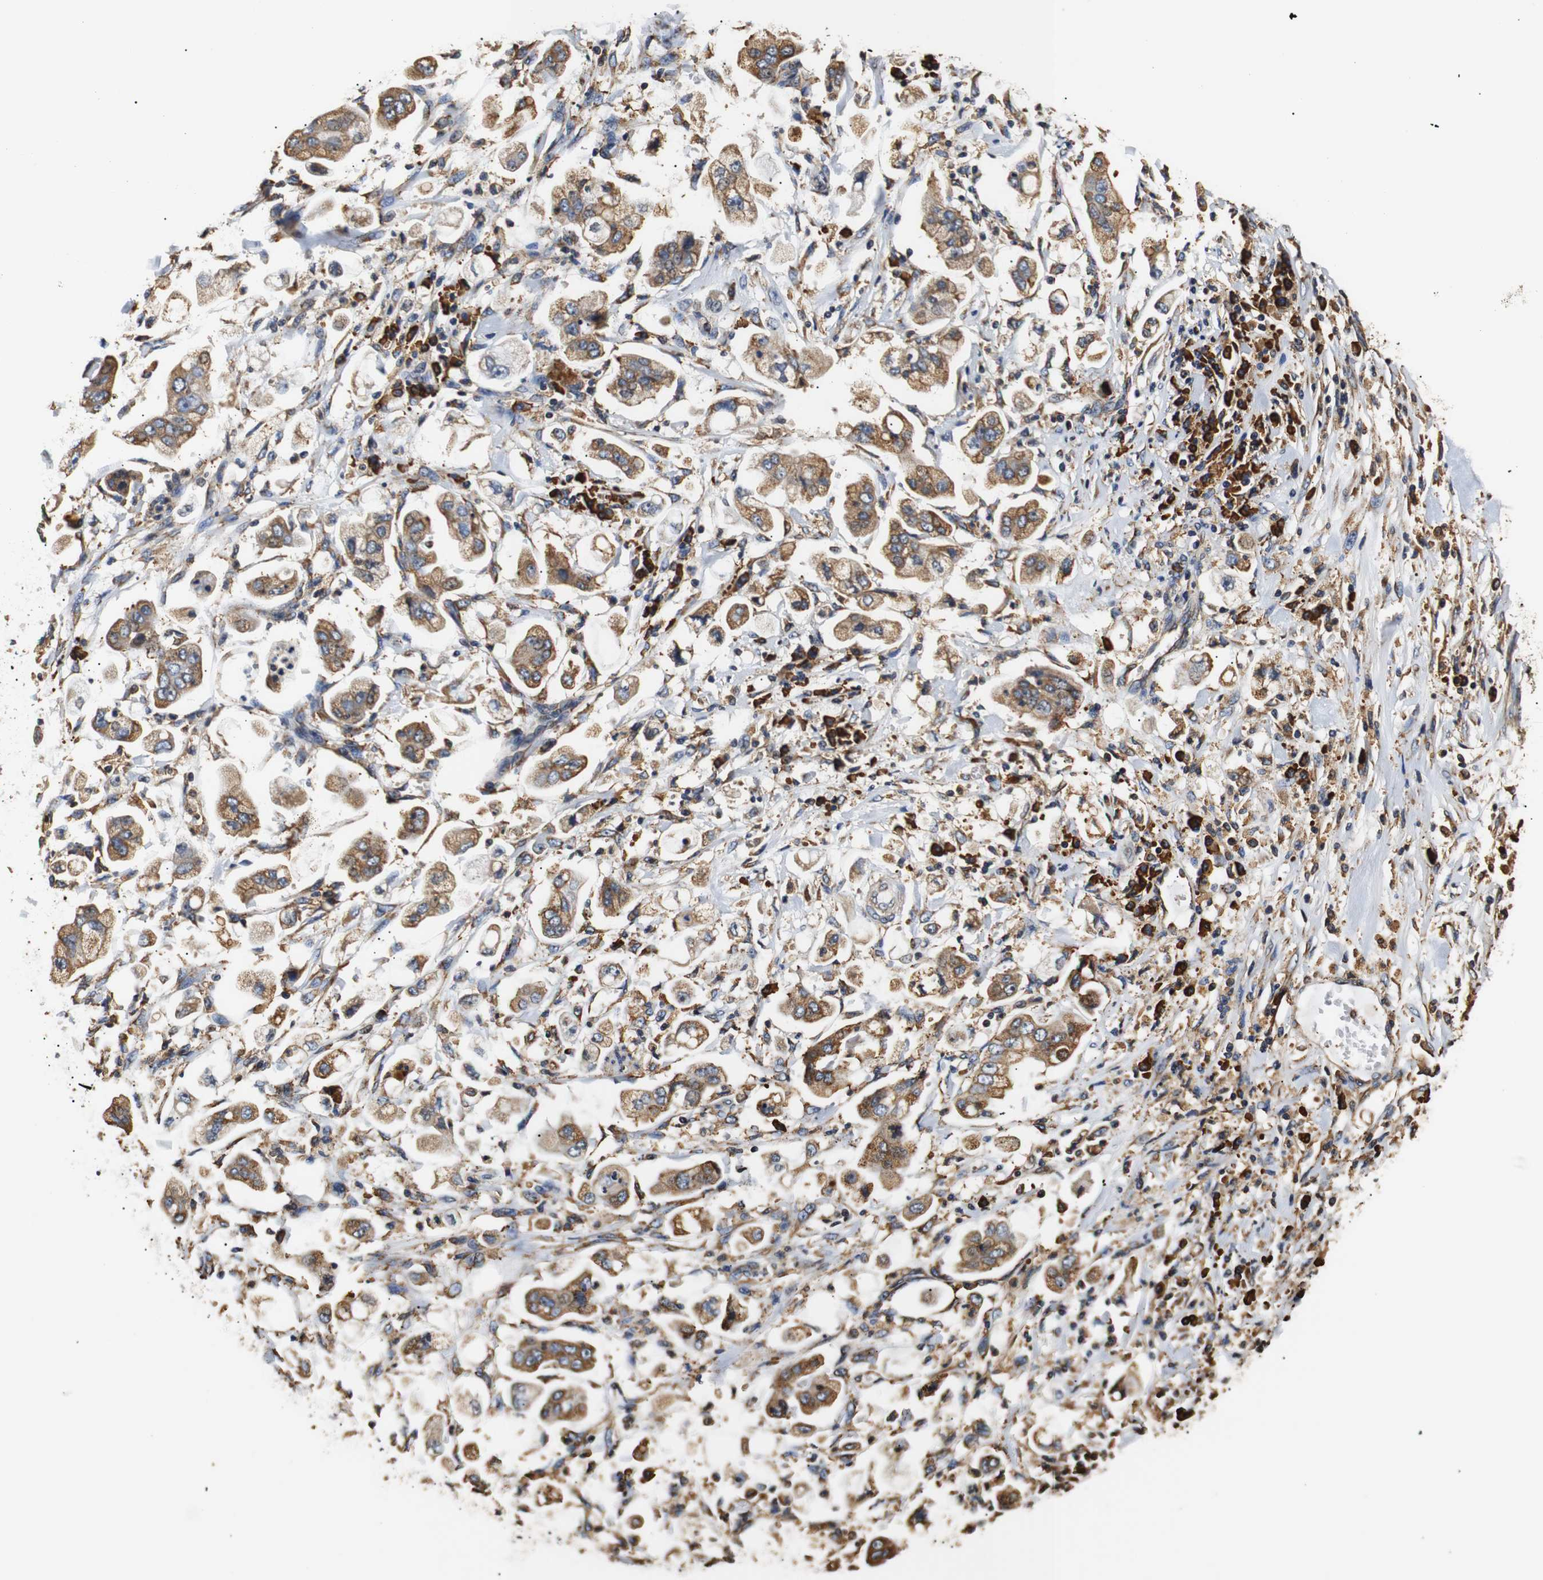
{"staining": {"intensity": "moderate", "quantity": ">75%", "location": "cytoplasmic/membranous"}, "tissue": "stomach cancer", "cell_type": "Tumor cells", "image_type": "cancer", "snomed": [{"axis": "morphology", "description": "Adenocarcinoma, NOS"}, {"axis": "topography", "description": "Stomach"}], "caption": "This is an image of immunohistochemistry staining of stomach cancer (adenocarcinoma), which shows moderate expression in the cytoplasmic/membranous of tumor cells.", "gene": "HHIP", "patient": {"sex": "male", "age": 62}}